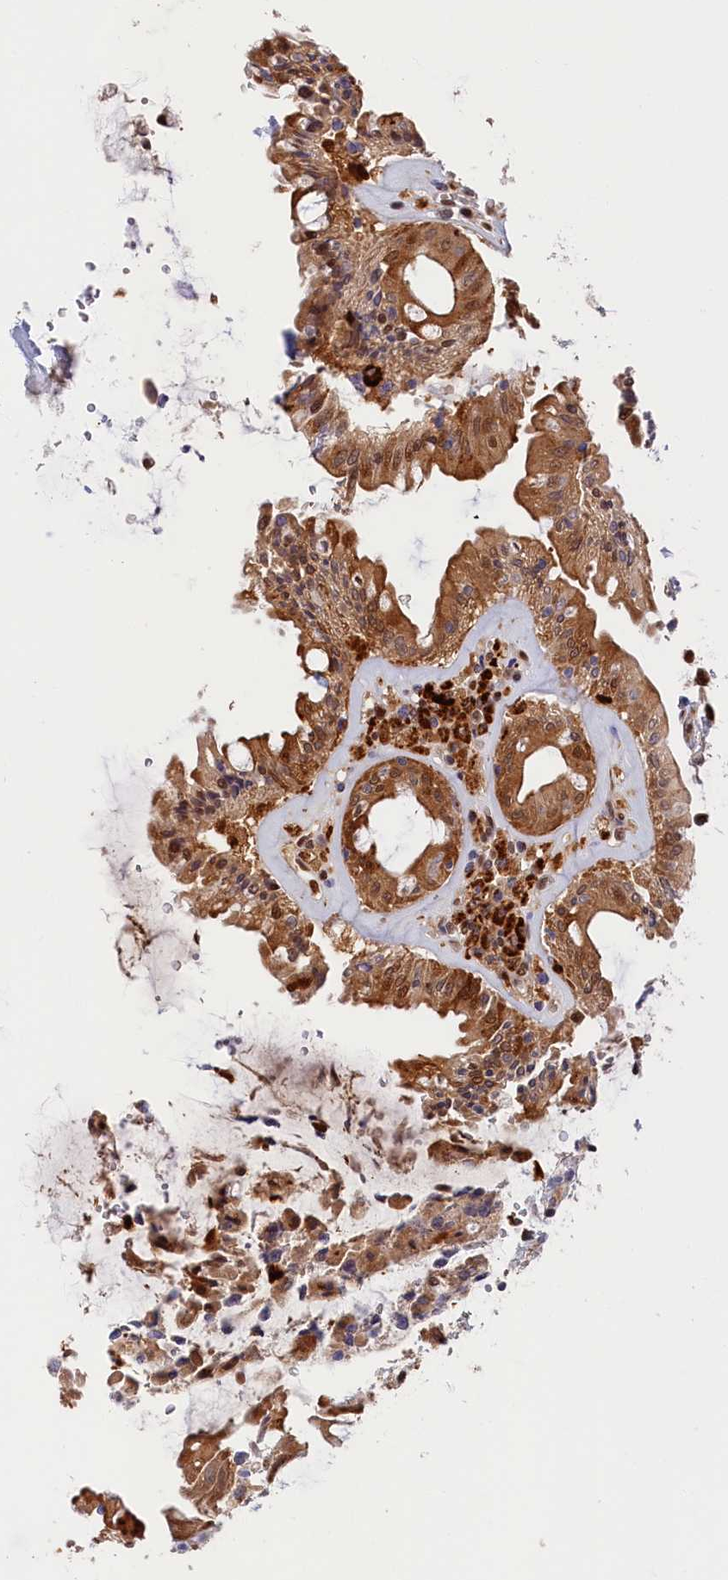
{"staining": {"intensity": "moderate", "quantity": ">75%", "location": "cytoplasmic/membranous,nuclear"}, "tissue": "rectum", "cell_type": "Glandular cells", "image_type": "normal", "snomed": [{"axis": "morphology", "description": "Normal tissue, NOS"}, {"axis": "topography", "description": "Rectum"}], "caption": "Protein expression analysis of normal rectum displays moderate cytoplasmic/membranous,nuclear expression in about >75% of glandular cells.", "gene": "CHST12", "patient": {"sex": "female", "age": 57}}